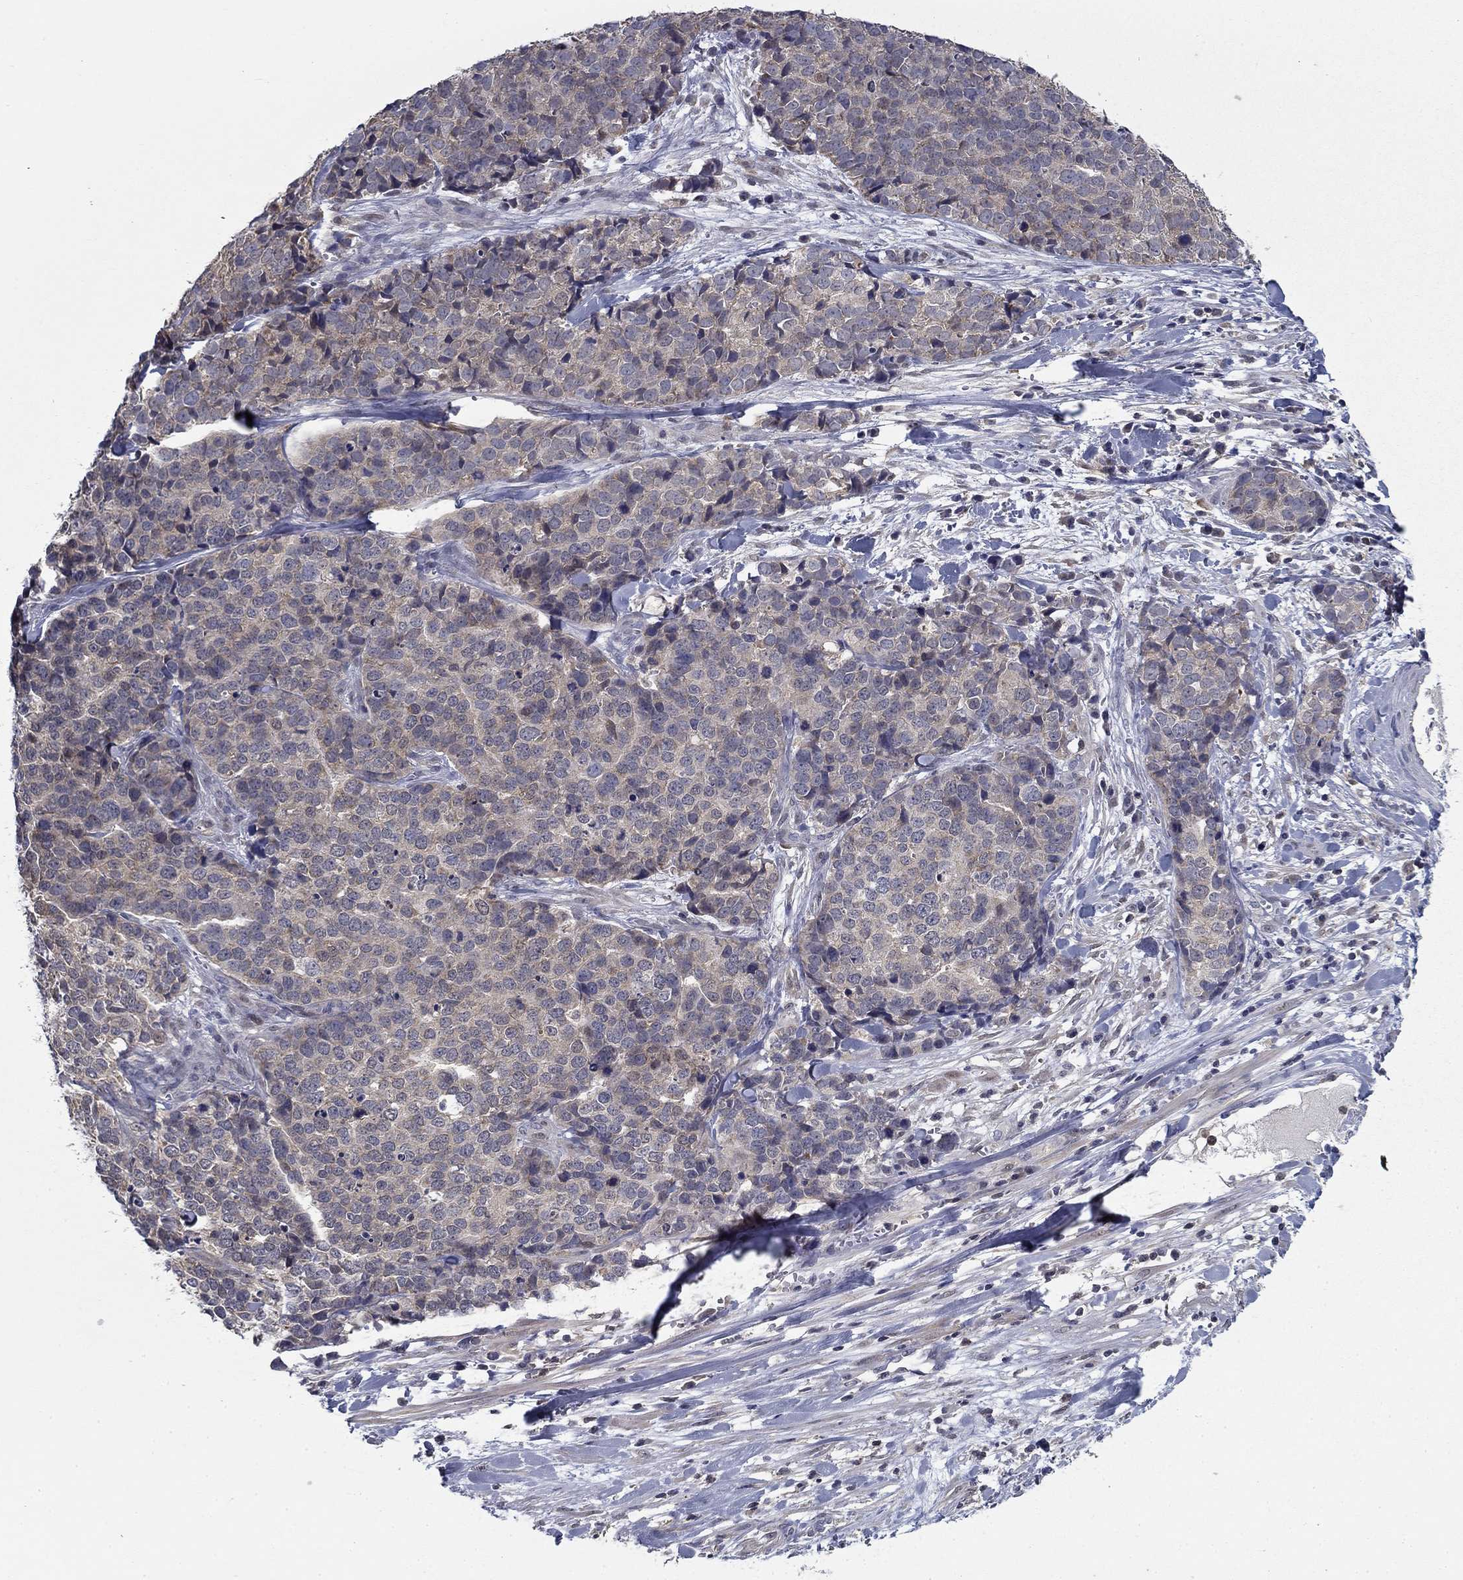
{"staining": {"intensity": "negative", "quantity": "none", "location": "none"}, "tissue": "ovarian cancer", "cell_type": "Tumor cells", "image_type": "cancer", "snomed": [{"axis": "morphology", "description": "Carcinoma, endometroid"}, {"axis": "topography", "description": "Ovary"}], "caption": "This is a histopathology image of immunohistochemistry (IHC) staining of ovarian cancer (endometroid carcinoma), which shows no positivity in tumor cells.", "gene": "NIT2", "patient": {"sex": "female", "age": 65}}